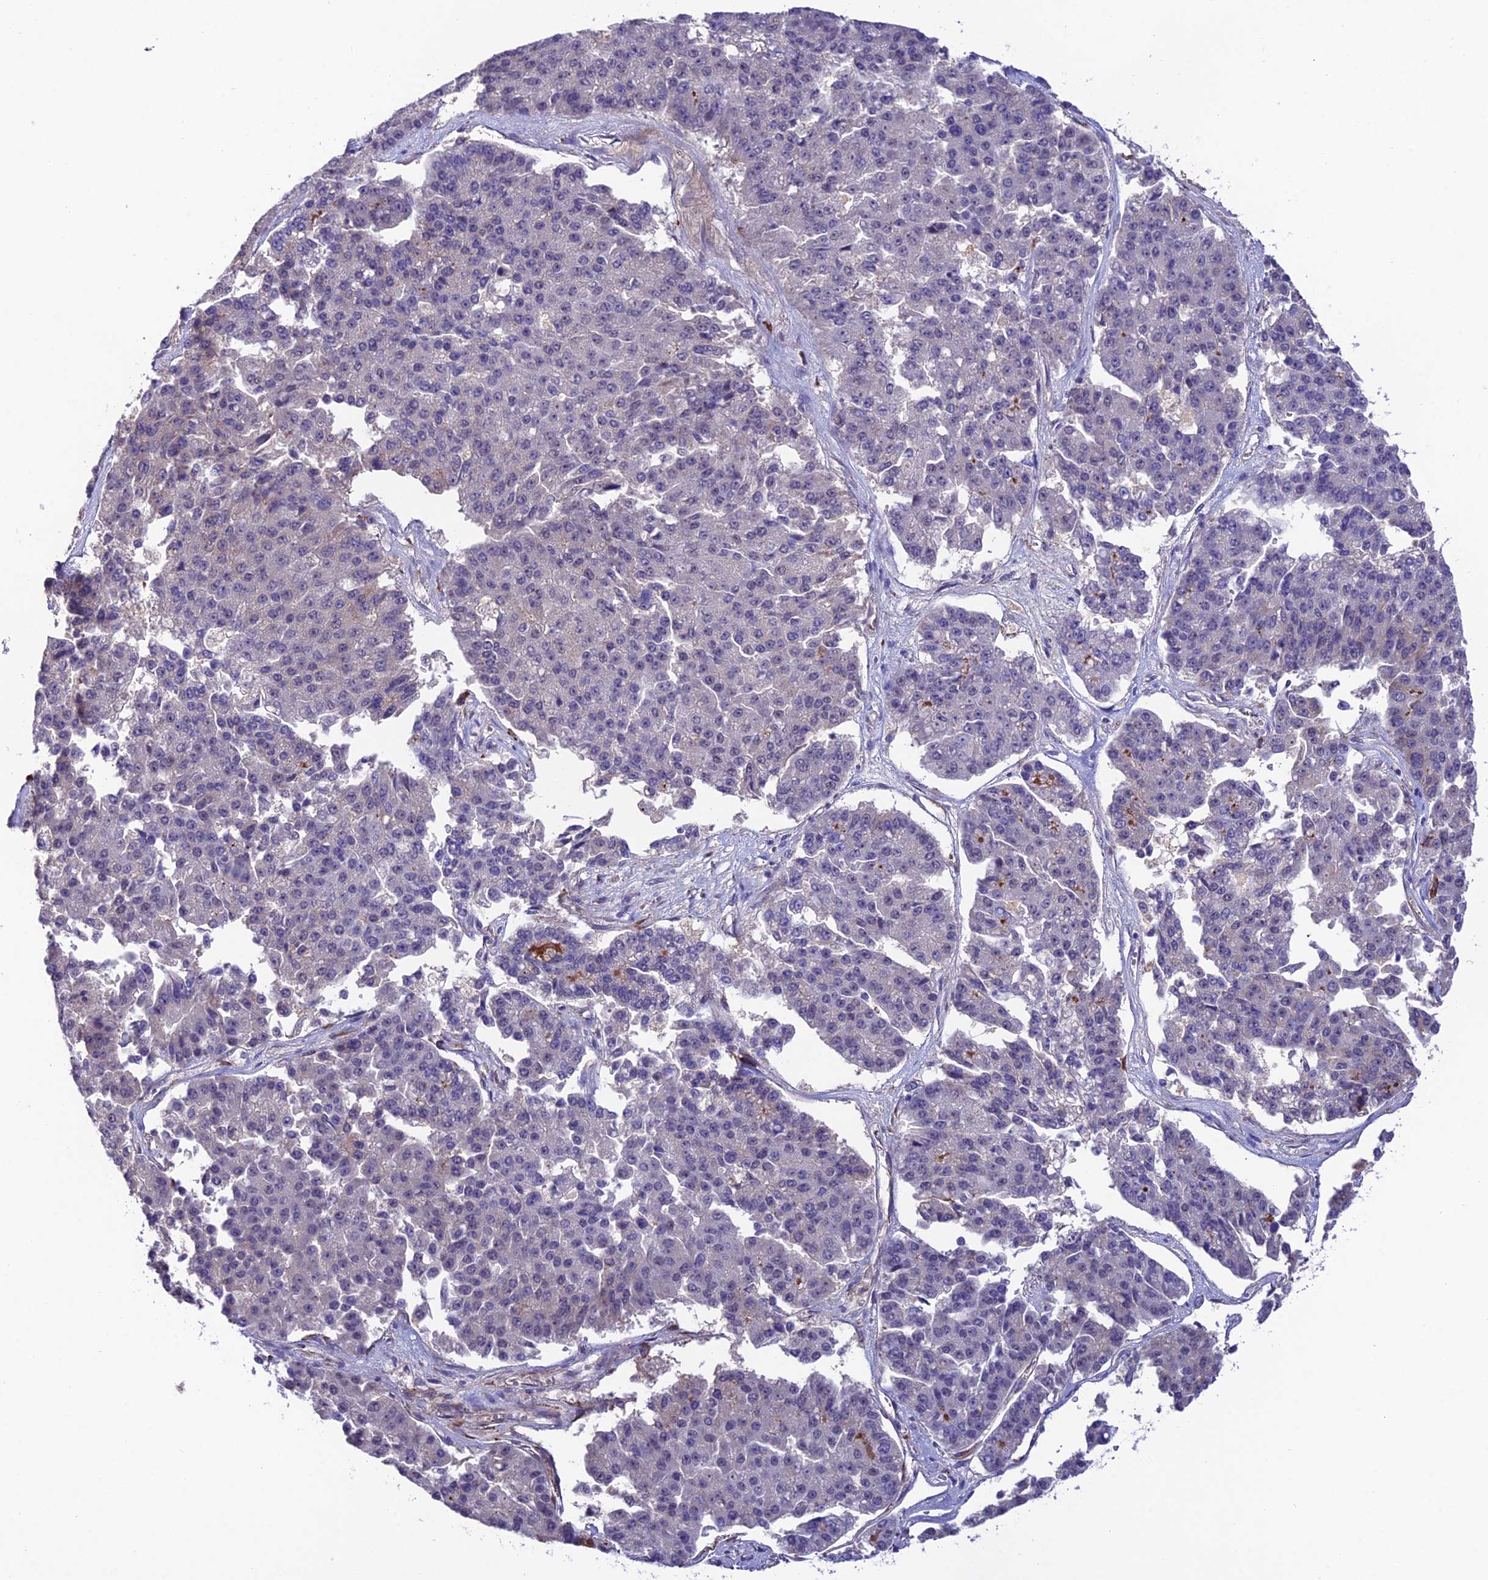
{"staining": {"intensity": "negative", "quantity": "none", "location": "none"}, "tissue": "pancreatic cancer", "cell_type": "Tumor cells", "image_type": "cancer", "snomed": [{"axis": "morphology", "description": "Adenocarcinoma, NOS"}, {"axis": "topography", "description": "Pancreas"}], "caption": "Tumor cells are negative for brown protein staining in pancreatic adenocarcinoma.", "gene": "SYT15", "patient": {"sex": "male", "age": 50}}